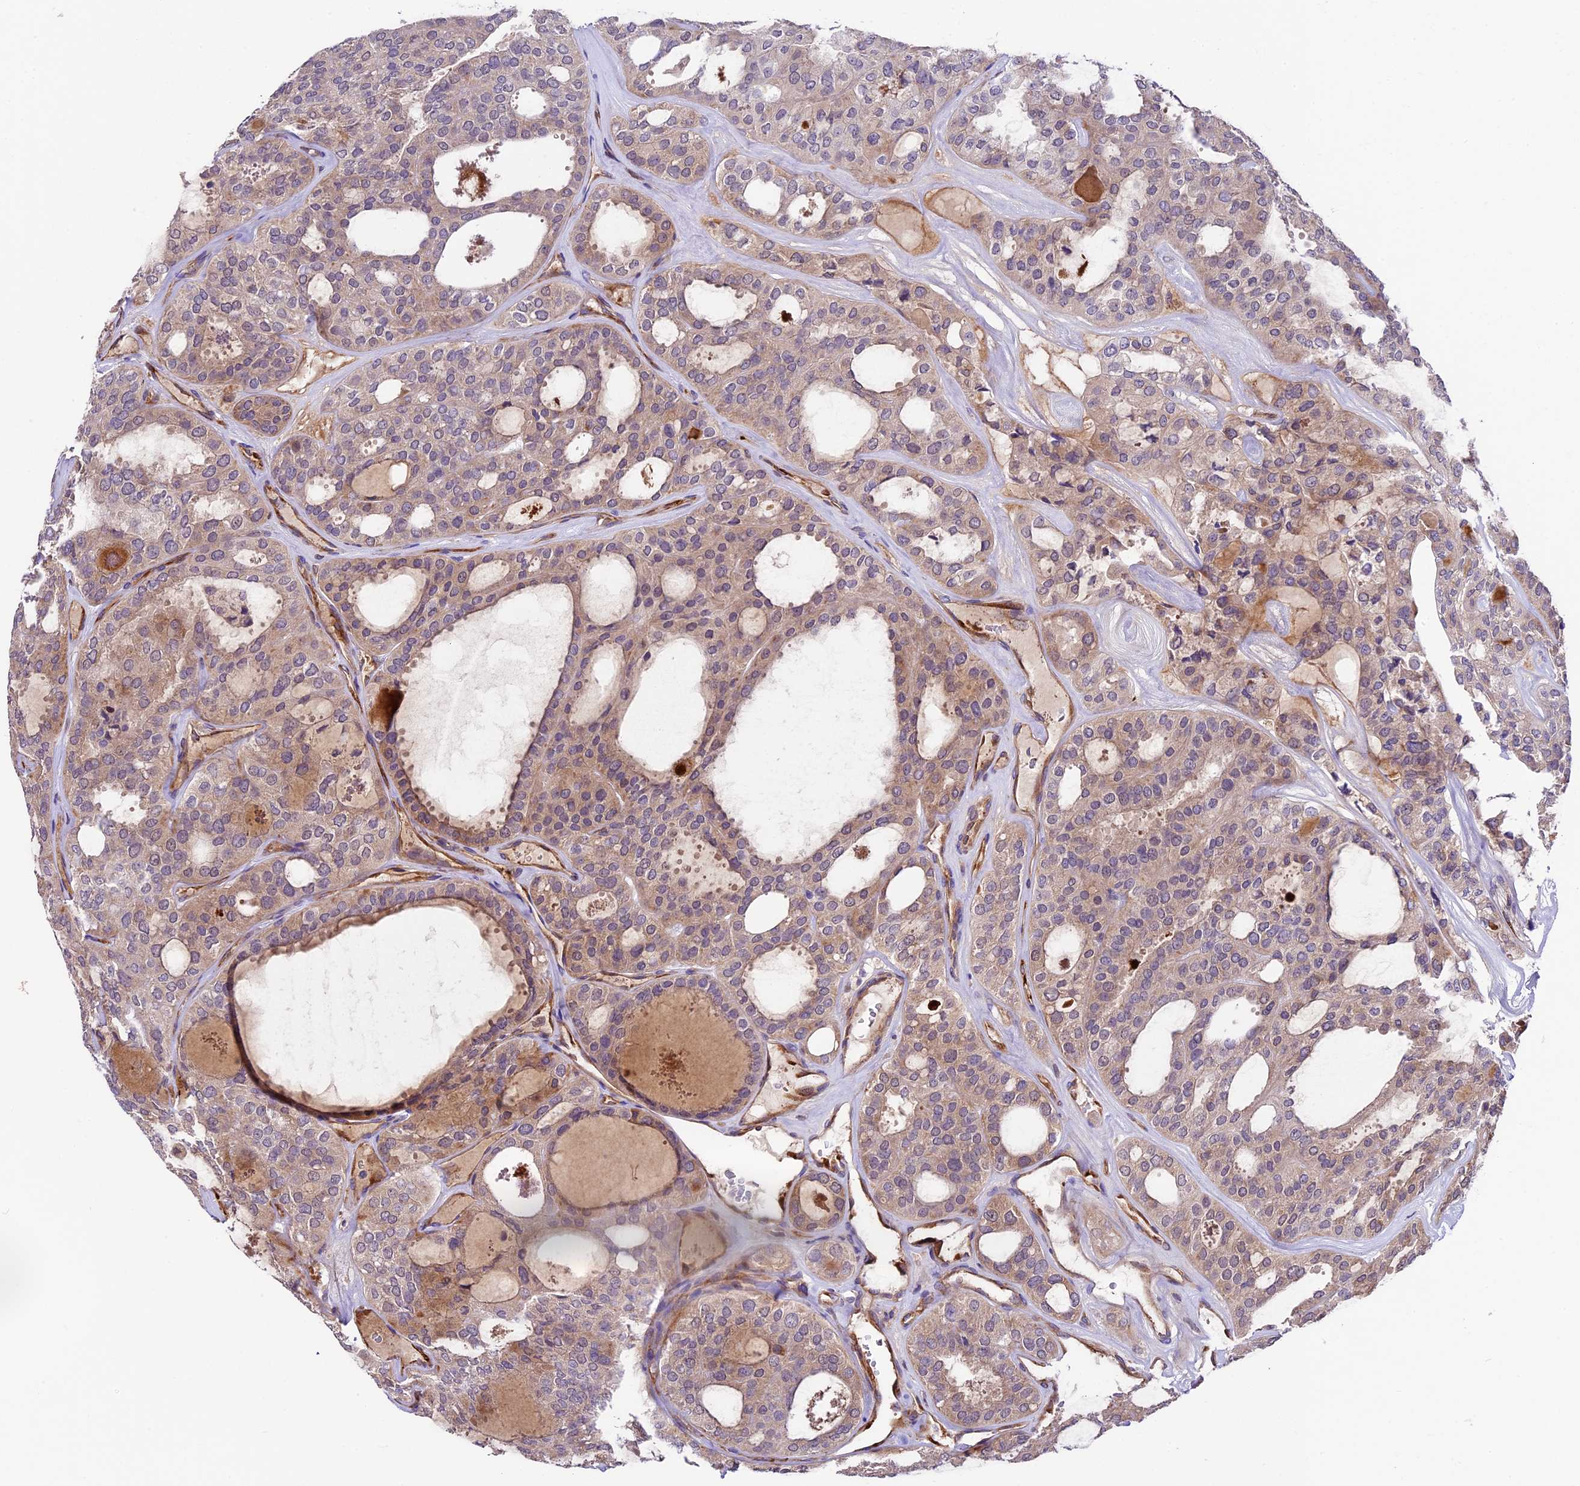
{"staining": {"intensity": "weak", "quantity": "<25%", "location": "cytoplasmic/membranous"}, "tissue": "thyroid cancer", "cell_type": "Tumor cells", "image_type": "cancer", "snomed": [{"axis": "morphology", "description": "Follicular adenoma carcinoma, NOS"}, {"axis": "topography", "description": "Thyroid gland"}], "caption": "Tumor cells are negative for brown protein staining in thyroid cancer.", "gene": "LSM7", "patient": {"sex": "male", "age": 75}}